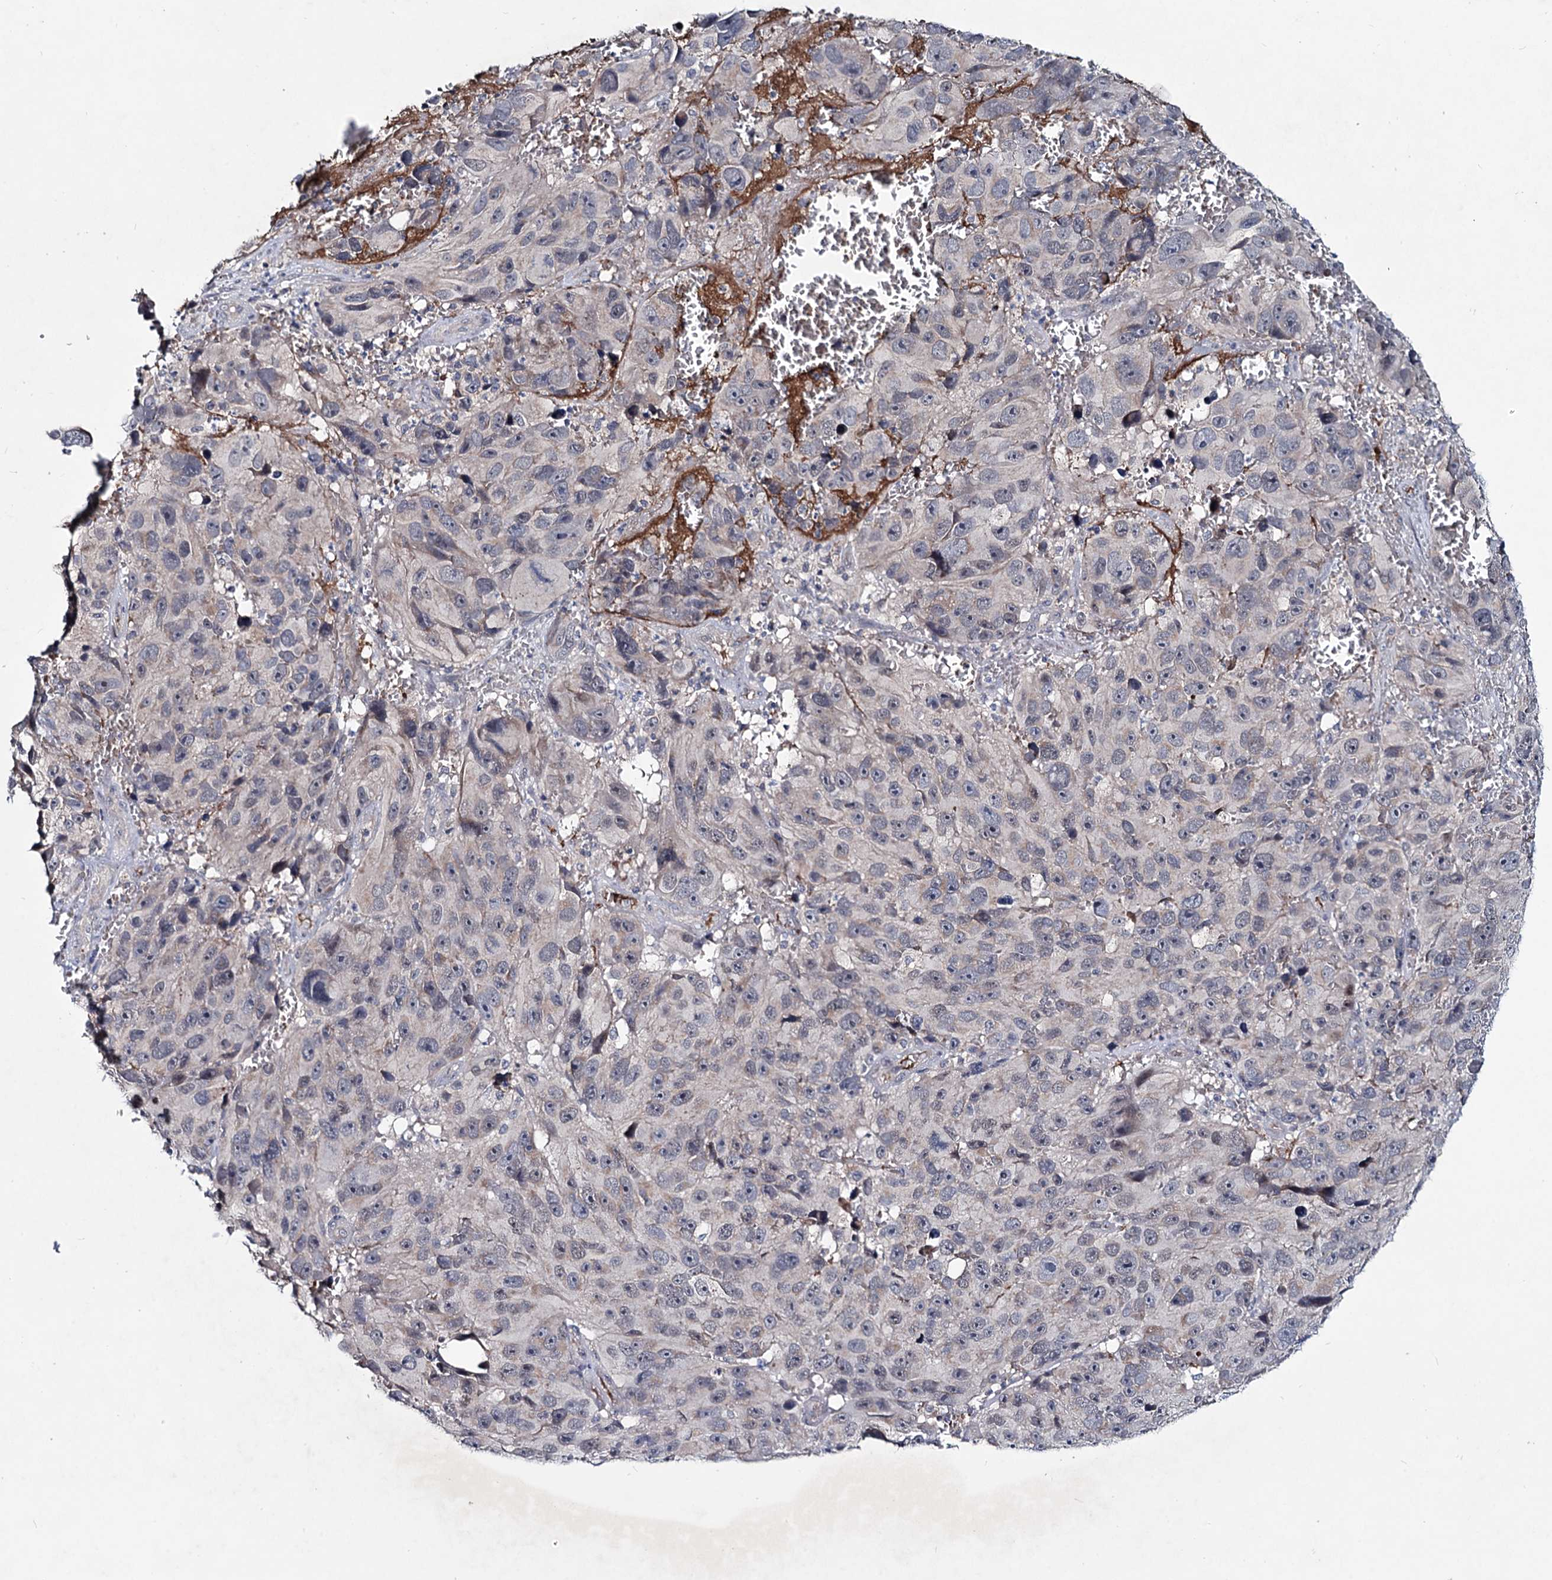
{"staining": {"intensity": "weak", "quantity": "<25%", "location": "cytoplasmic/membranous"}, "tissue": "melanoma", "cell_type": "Tumor cells", "image_type": "cancer", "snomed": [{"axis": "morphology", "description": "Malignant melanoma, NOS"}, {"axis": "topography", "description": "Skin"}], "caption": "Melanoma stained for a protein using IHC exhibits no positivity tumor cells.", "gene": "RNF6", "patient": {"sex": "male", "age": 84}}